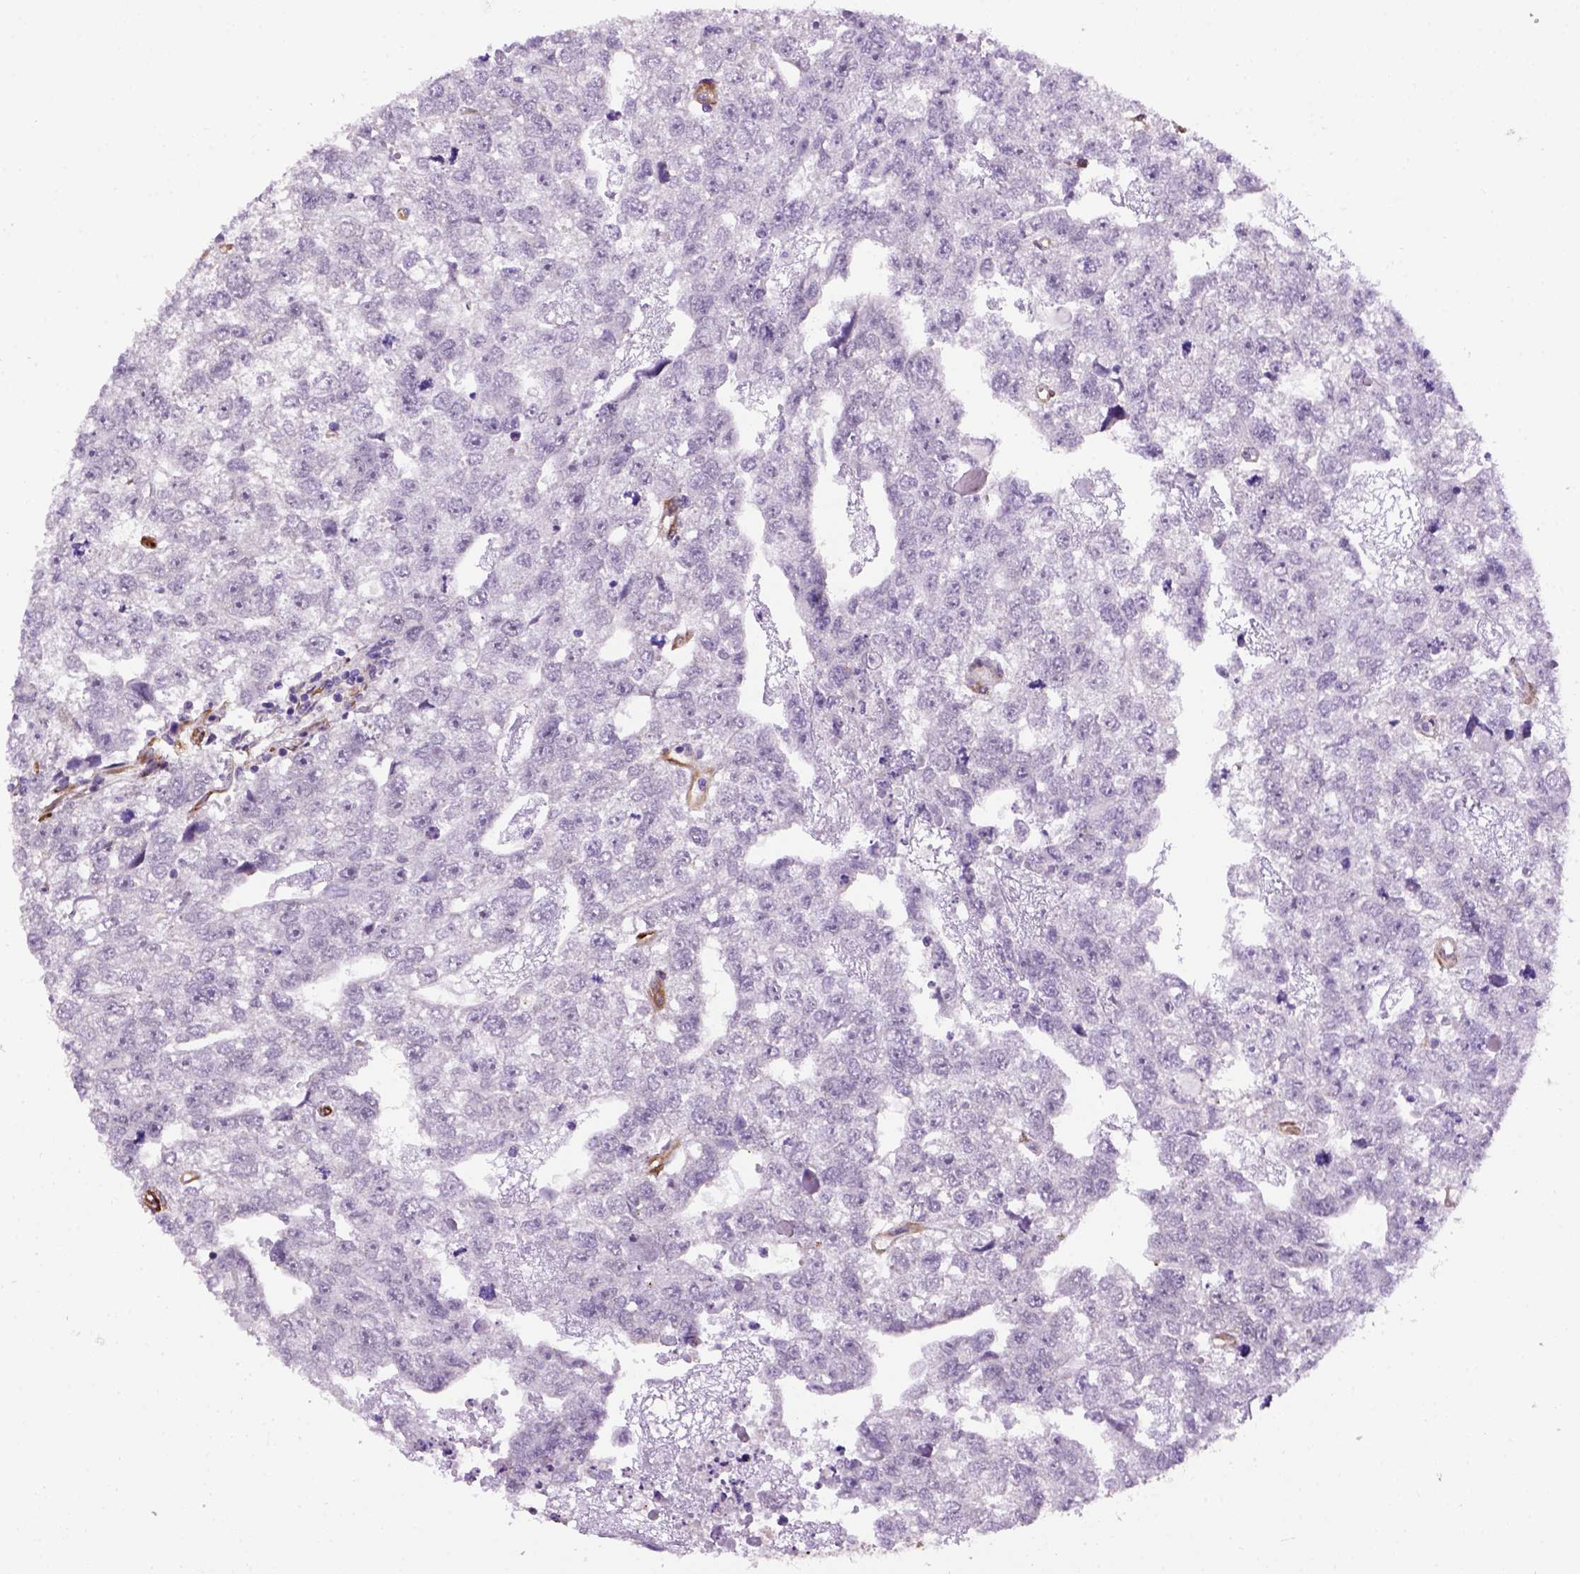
{"staining": {"intensity": "negative", "quantity": "none", "location": "none"}, "tissue": "testis cancer", "cell_type": "Tumor cells", "image_type": "cancer", "snomed": [{"axis": "morphology", "description": "Carcinoma, Embryonal, NOS"}, {"axis": "morphology", "description": "Teratoma, malignant, NOS"}, {"axis": "topography", "description": "Testis"}], "caption": "Tumor cells are negative for brown protein staining in testis embryonal carcinoma.", "gene": "KAZN", "patient": {"sex": "male", "age": 44}}